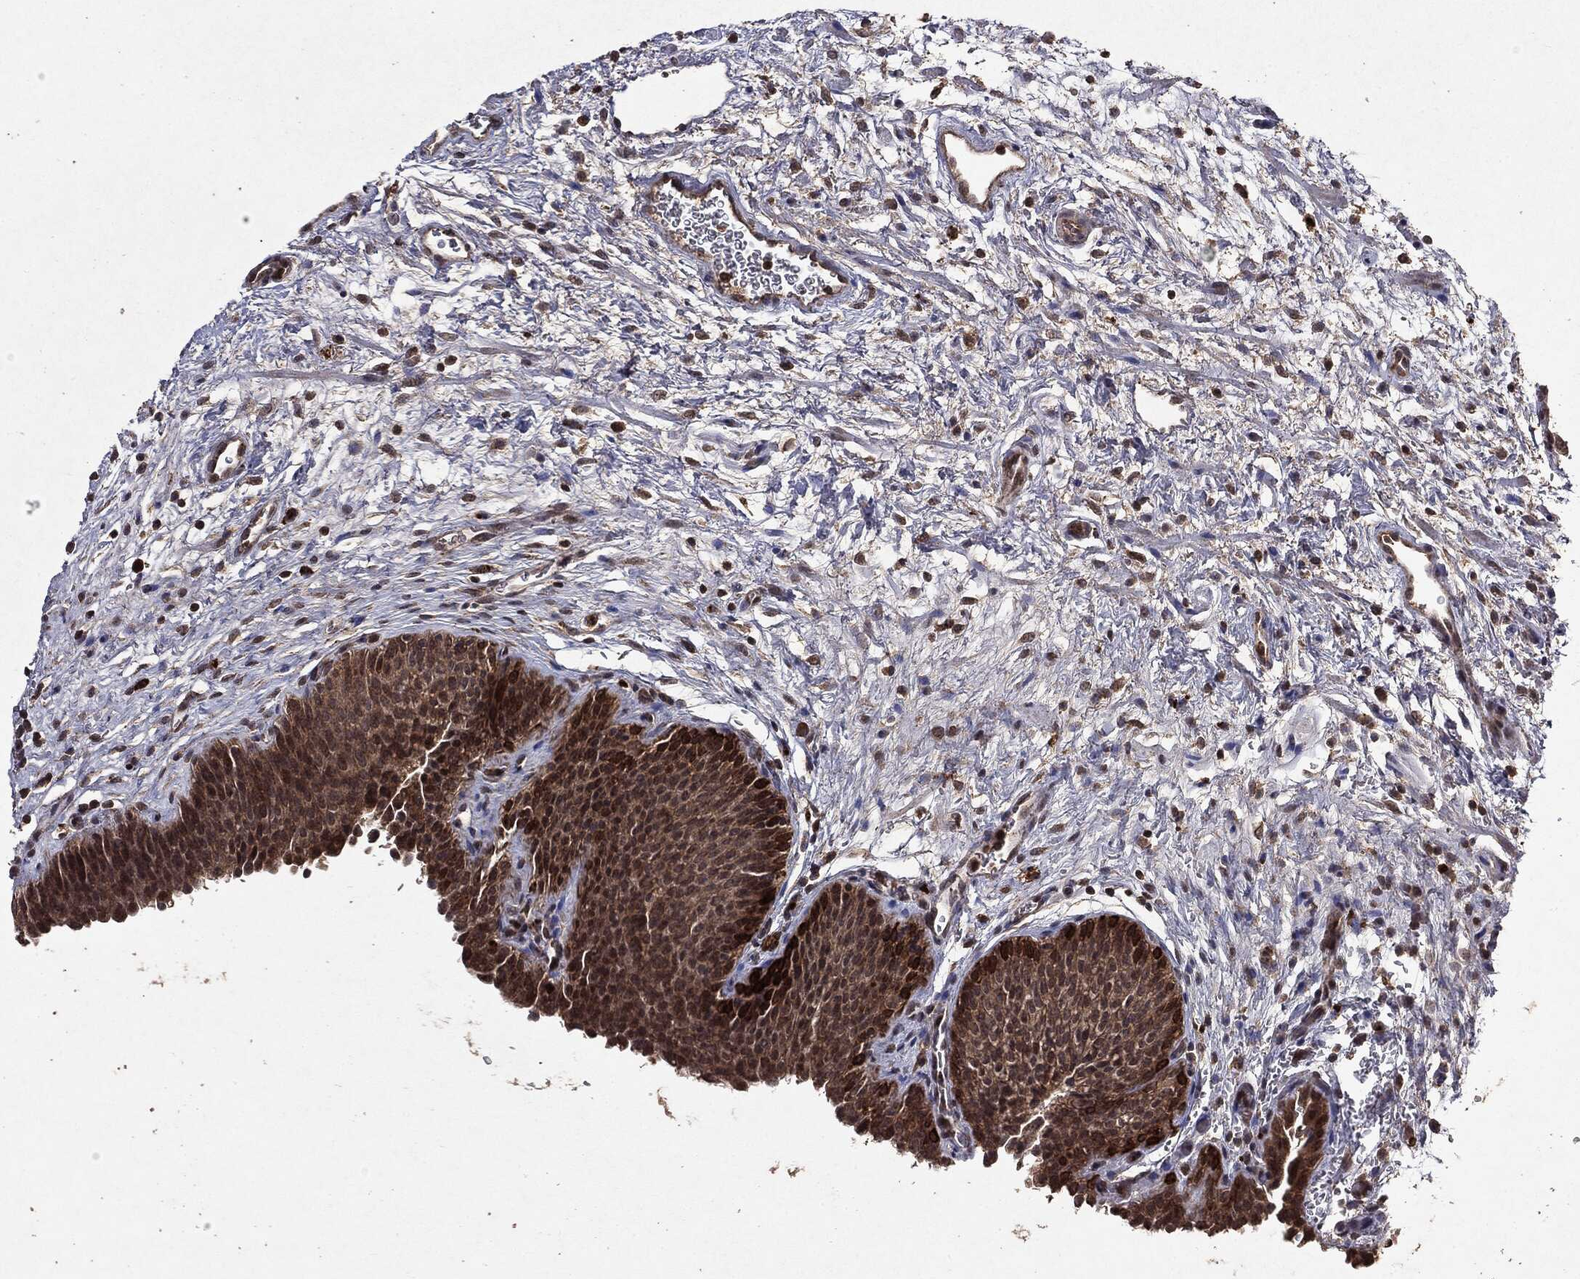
{"staining": {"intensity": "strong", "quantity": ">75%", "location": "cytoplasmic/membranous"}, "tissue": "urinary bladder", "cell_type": "Urothelial cells", "image_type": "normal", "snomed": [{"axis": "morphology", "description": "Normal tissue, NOS"}, {"axis": "topography", "description": "Urinary bladder"}], "caption": "An immunohistochemistry (IHC) photomicrograph of unremarkable tissue is shown. Protein staining in brown highlights strong cytoplasmic/membranous positivity in urinary bladder within urothelial cells. The staining was performed using DAB, with brown indicating positive protein expression. Nuclei are stained blue with hematoxylin.", "gene": "MTOR", "patient": {"sex": "male", "age": 37}}